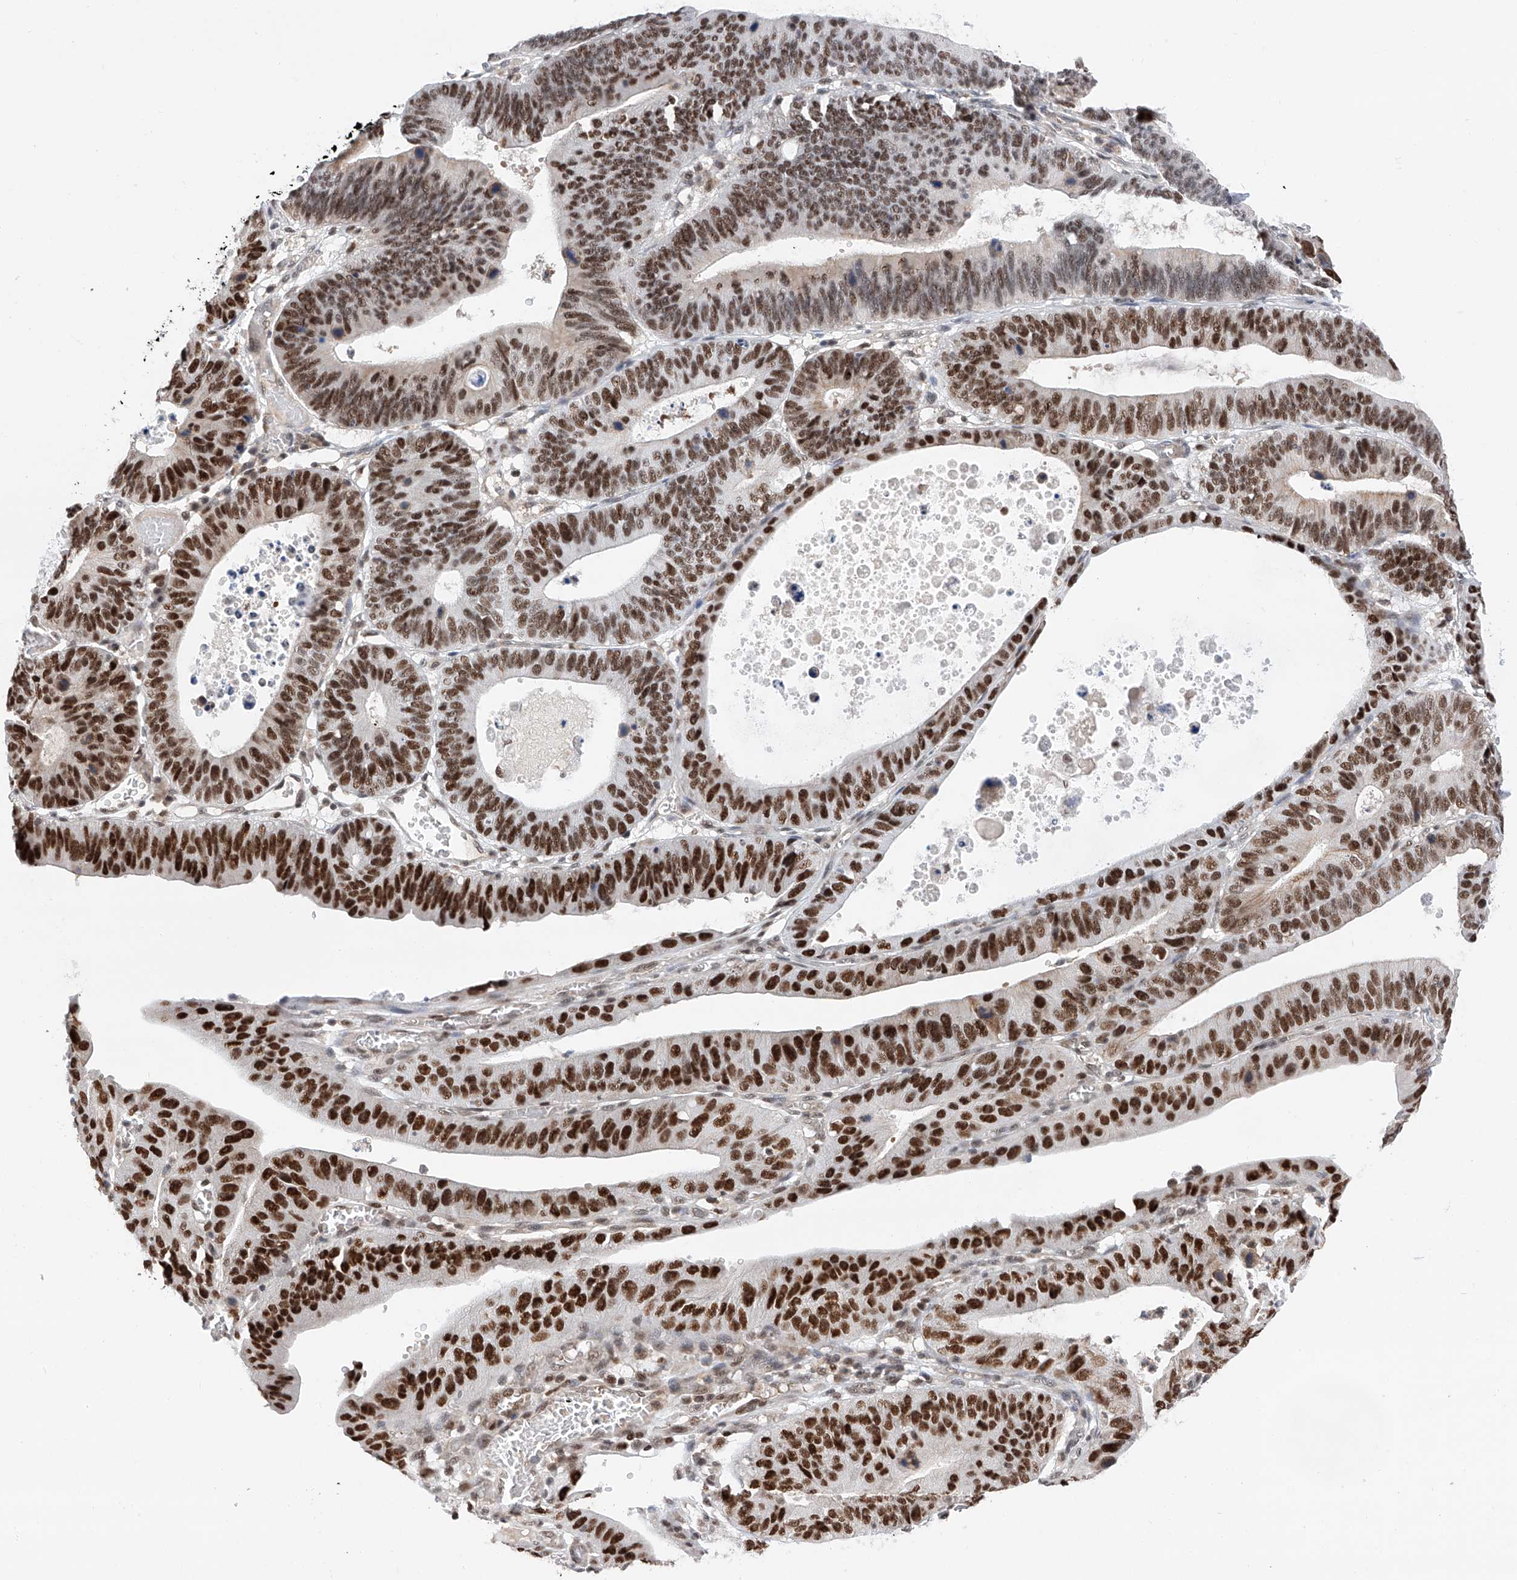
{"staining": {"intensity": "strong", "quantity": ">75%", "location": "nuclear"}, "tissue": "stomach cancer", "cell_type": "Tumor cells", "image_type": "cancer", "snomed": [{"axis": "morphology", "description": "Adenocarcinoma, NOS"}, {"axis": "topography", "description": "Stomach"}], "caption": "Adenocarcinoma (stomach) tissue demonstrates strong nuclear expression in approximately >75% of tumor cells, visualized by immunohistochemistry. (Stains: DAB (3,3'-diaminobenzidine) in brown, nuclei in blue, Microscopy: brightfield microscopy at high magnification).", "gene": "SNRNP200", "patient": {"sex": "male", "age": 59}}